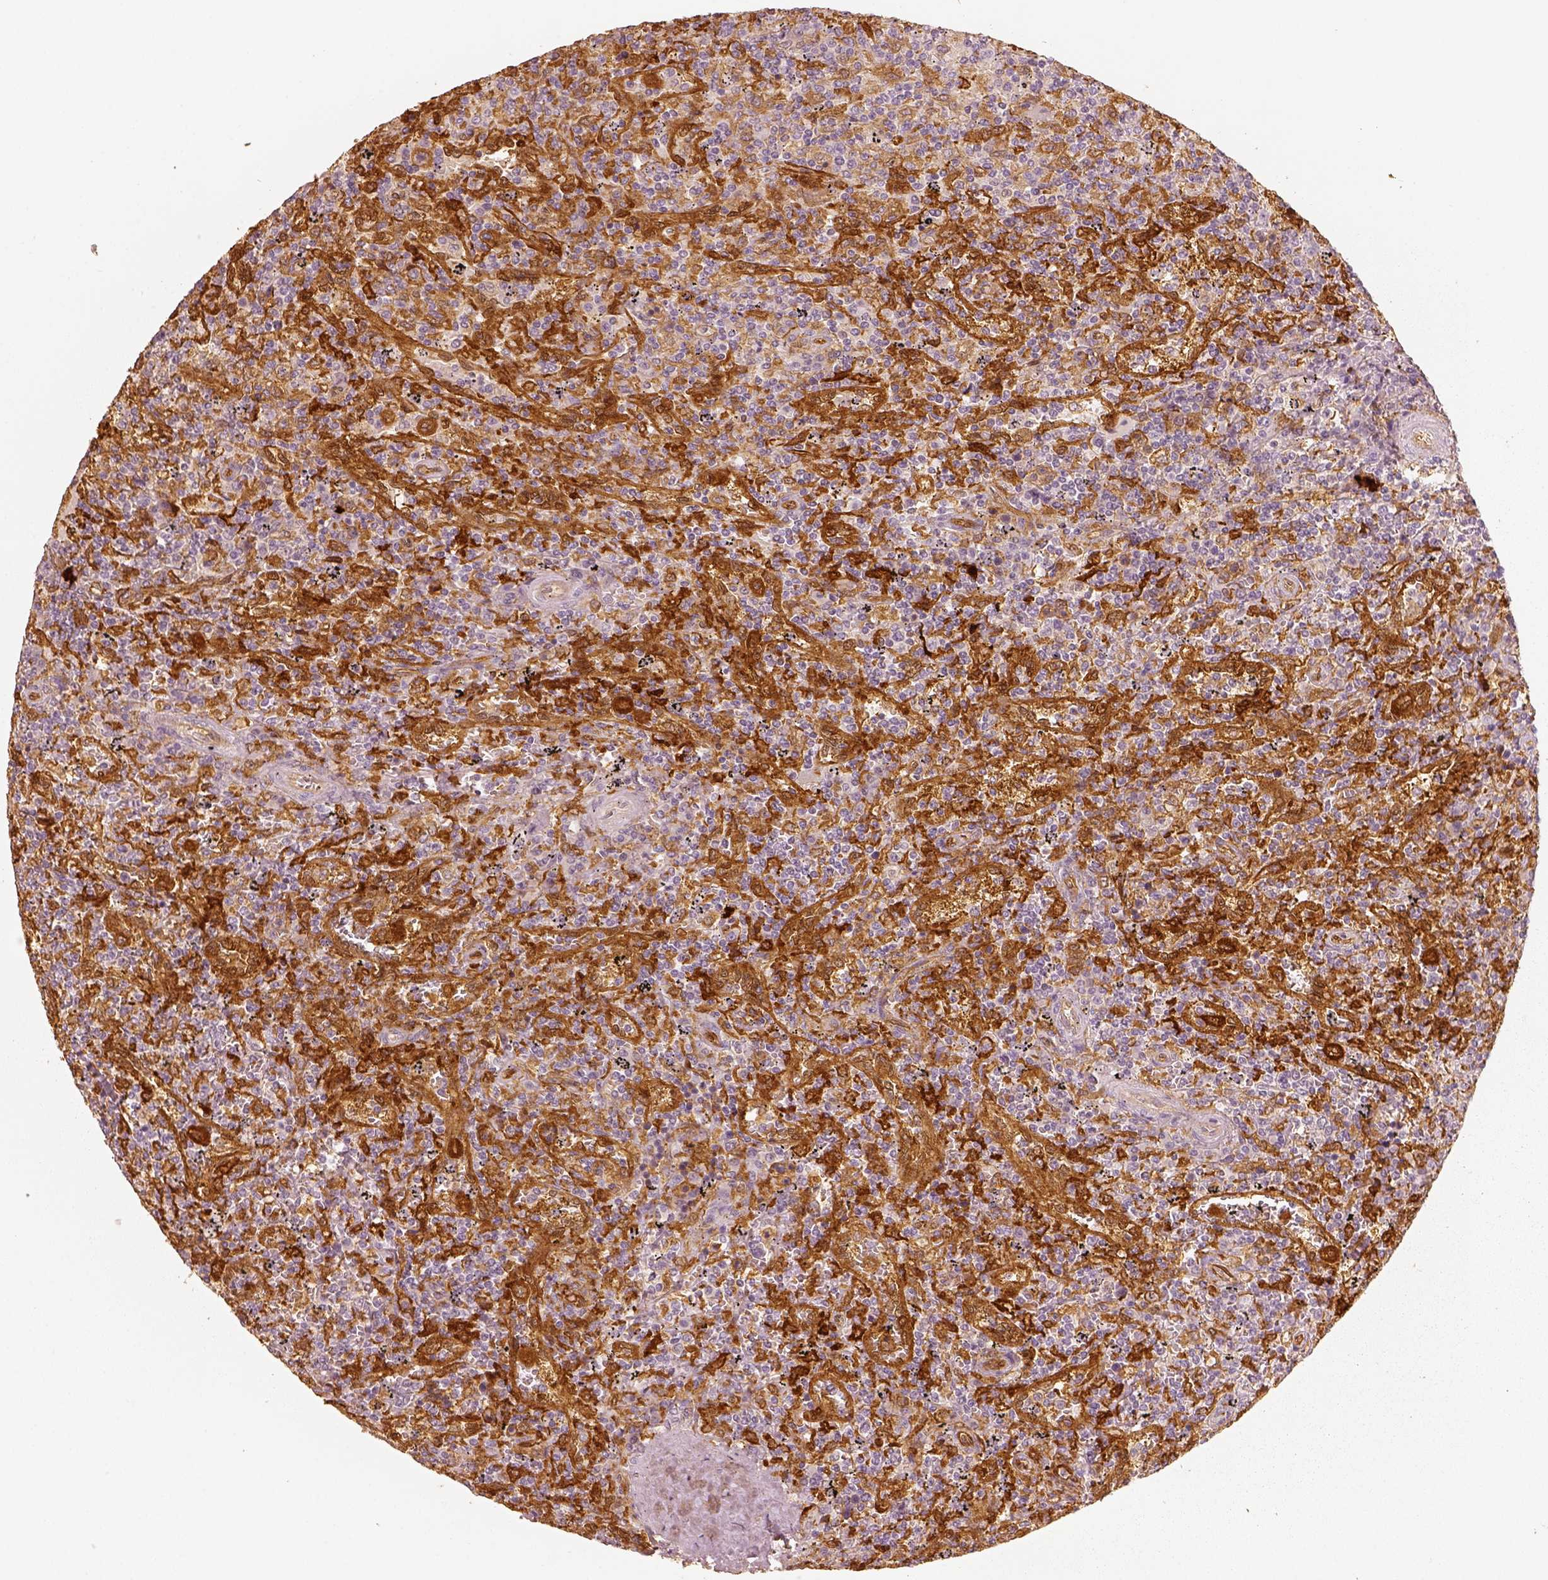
{"staining": {"intensity": "negative", "quantity": "none", "location": "none"}, "tissue": "lymphoma", "cell_type": "Tumor cells", "image_type": "cancer", "snomed": [{"axis": "morphology", "description": "Malignant lymphoma, non-Hodgkin's type, Low grade"}, {"axis": "topography", "description": "Spleen"}], "caption": "An image of human lymphoma is negative for staining in tumor cells. (DAB immunohistochemistry, high magnification).", "gene": "FSCN1", "patient": {"sex": "male", "age": 62}}